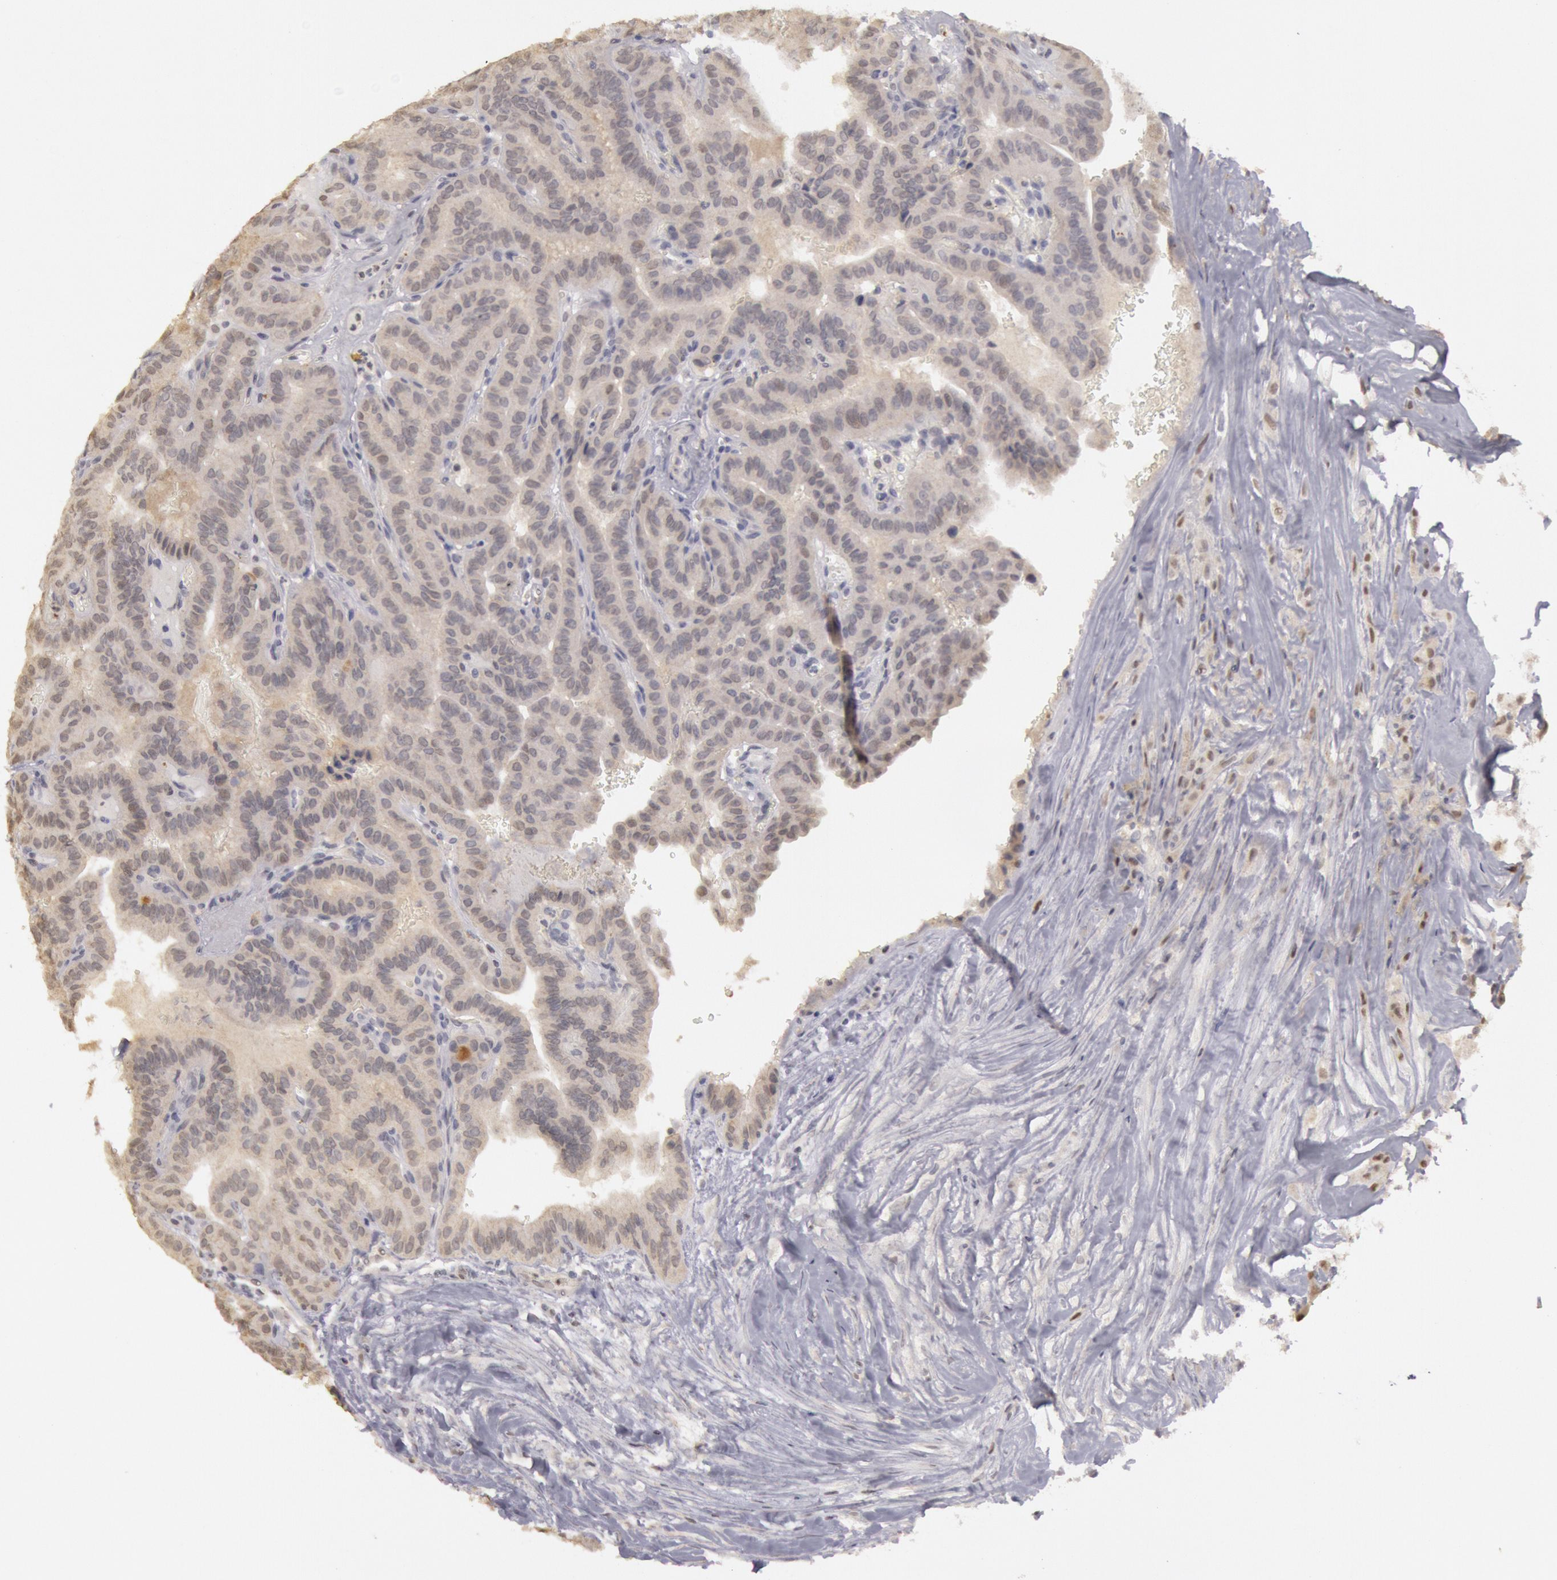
{"staining": {"intensity": "negative", "quantity": "none", "location": "none"}, "tissue": "thyroid cancer", "cell_type": "Tumor cells", "image_type": "cancer", "snomed": [{"axis": "morphology", "description": "Papillary adenocarcinoma, NOS"}, {"axis": "topography", "description": "Thyroid gland"}], "caption": "IHC image of thyroid papillary adenocarcinoma stained for a protein (brown), which shows no staining in tumor cells.", "gene": "RIMBP3C", "patient": {"sex": "male", "age": 87}}